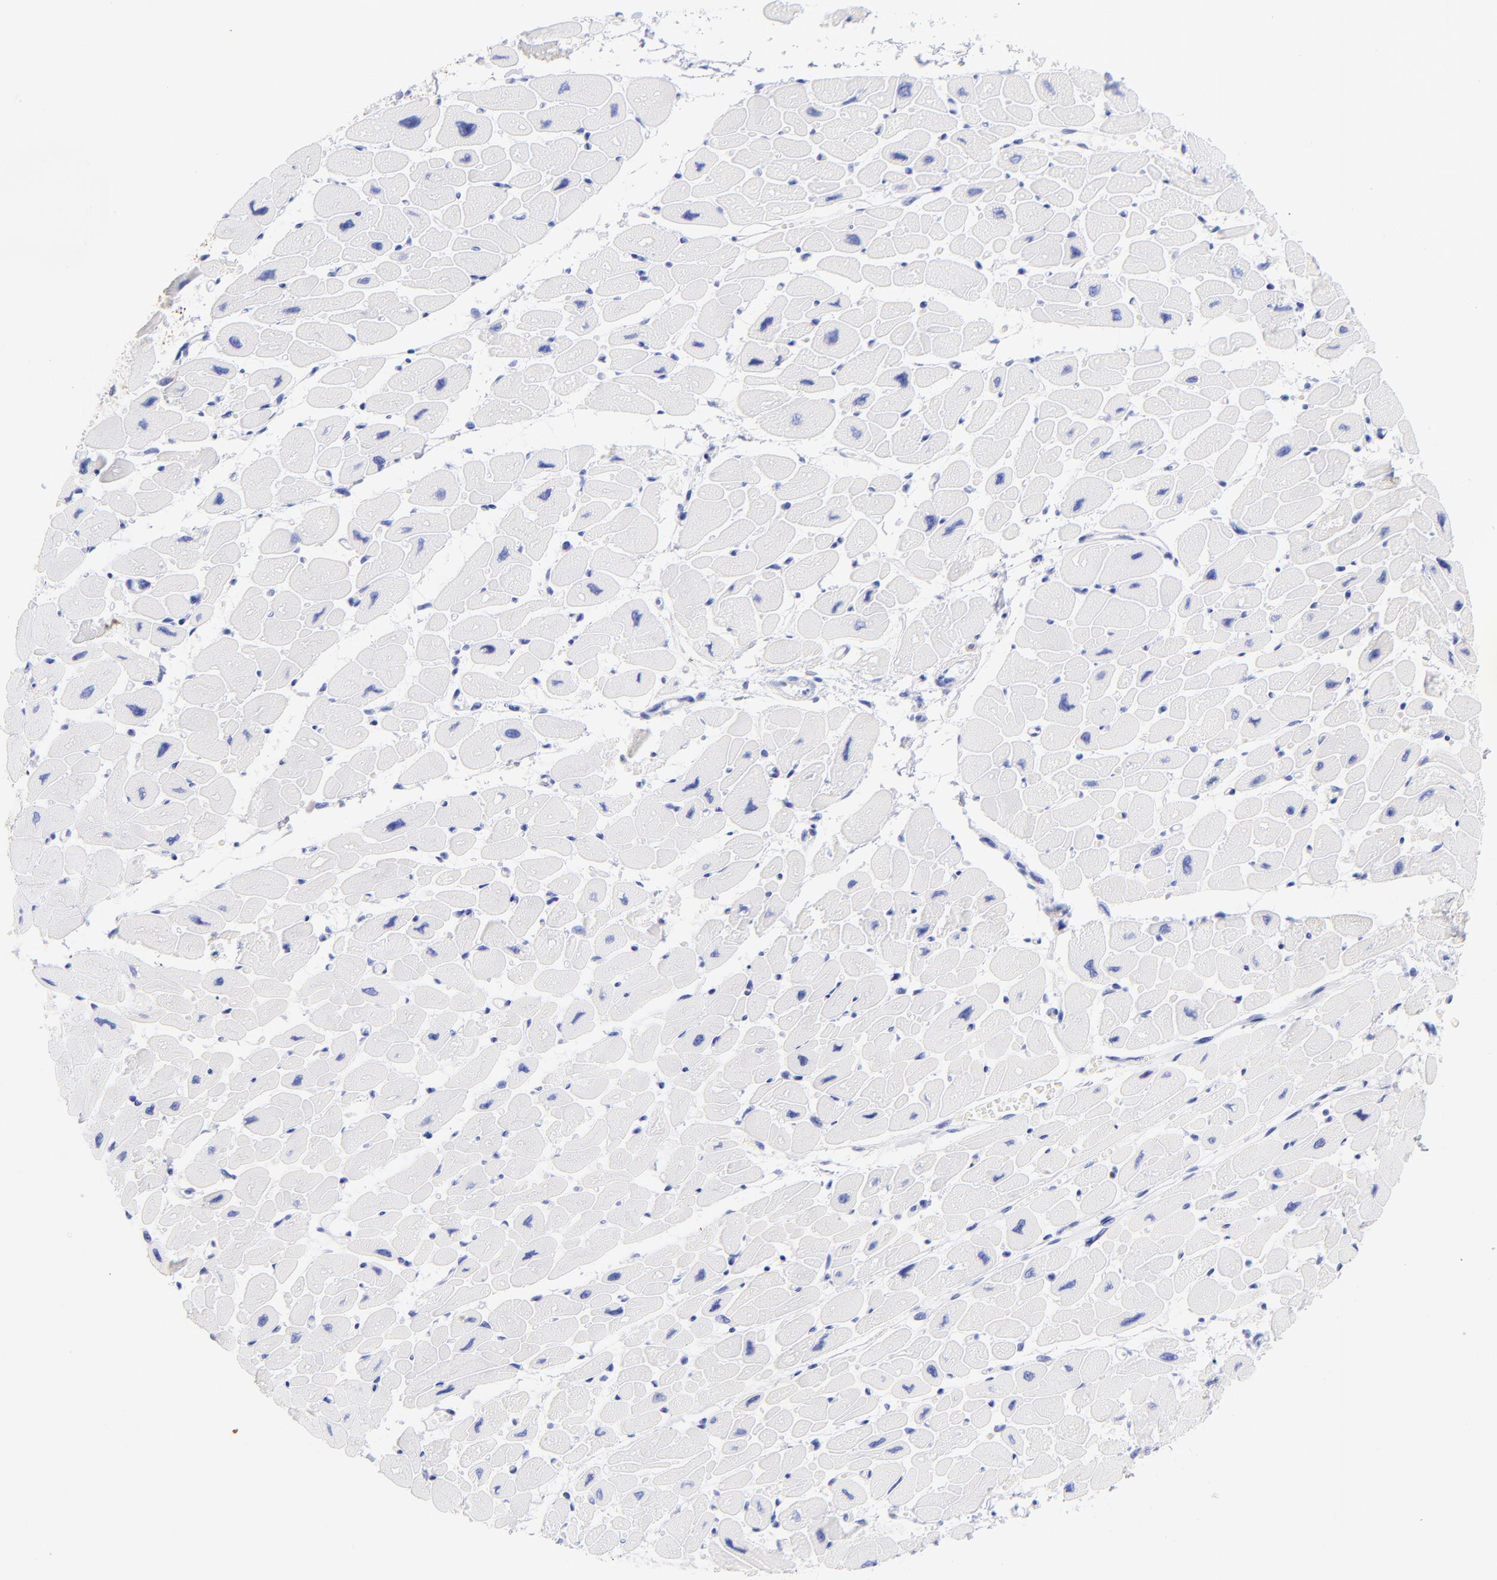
{"staining": {"intensity": "negative", "quantity": "none", "location": "none"}, "tissue": "heart muscle", "cell_type": "Cardiomyocytes", "image_type": "normal", "snomed": [{"axis": "morphology", "description": "Normal tissue, NOS"}, {"axis": "topography", "description": "Heart"}], "caption": "Immunohistochemical staining of unremarkable human heart muscle demonstrates no significant expression in cardiomyocytes. (IHC, brightfield microscopy, high magnification).", "gene": "KRT19", "patient": {"sex": "female", "age": 54}}